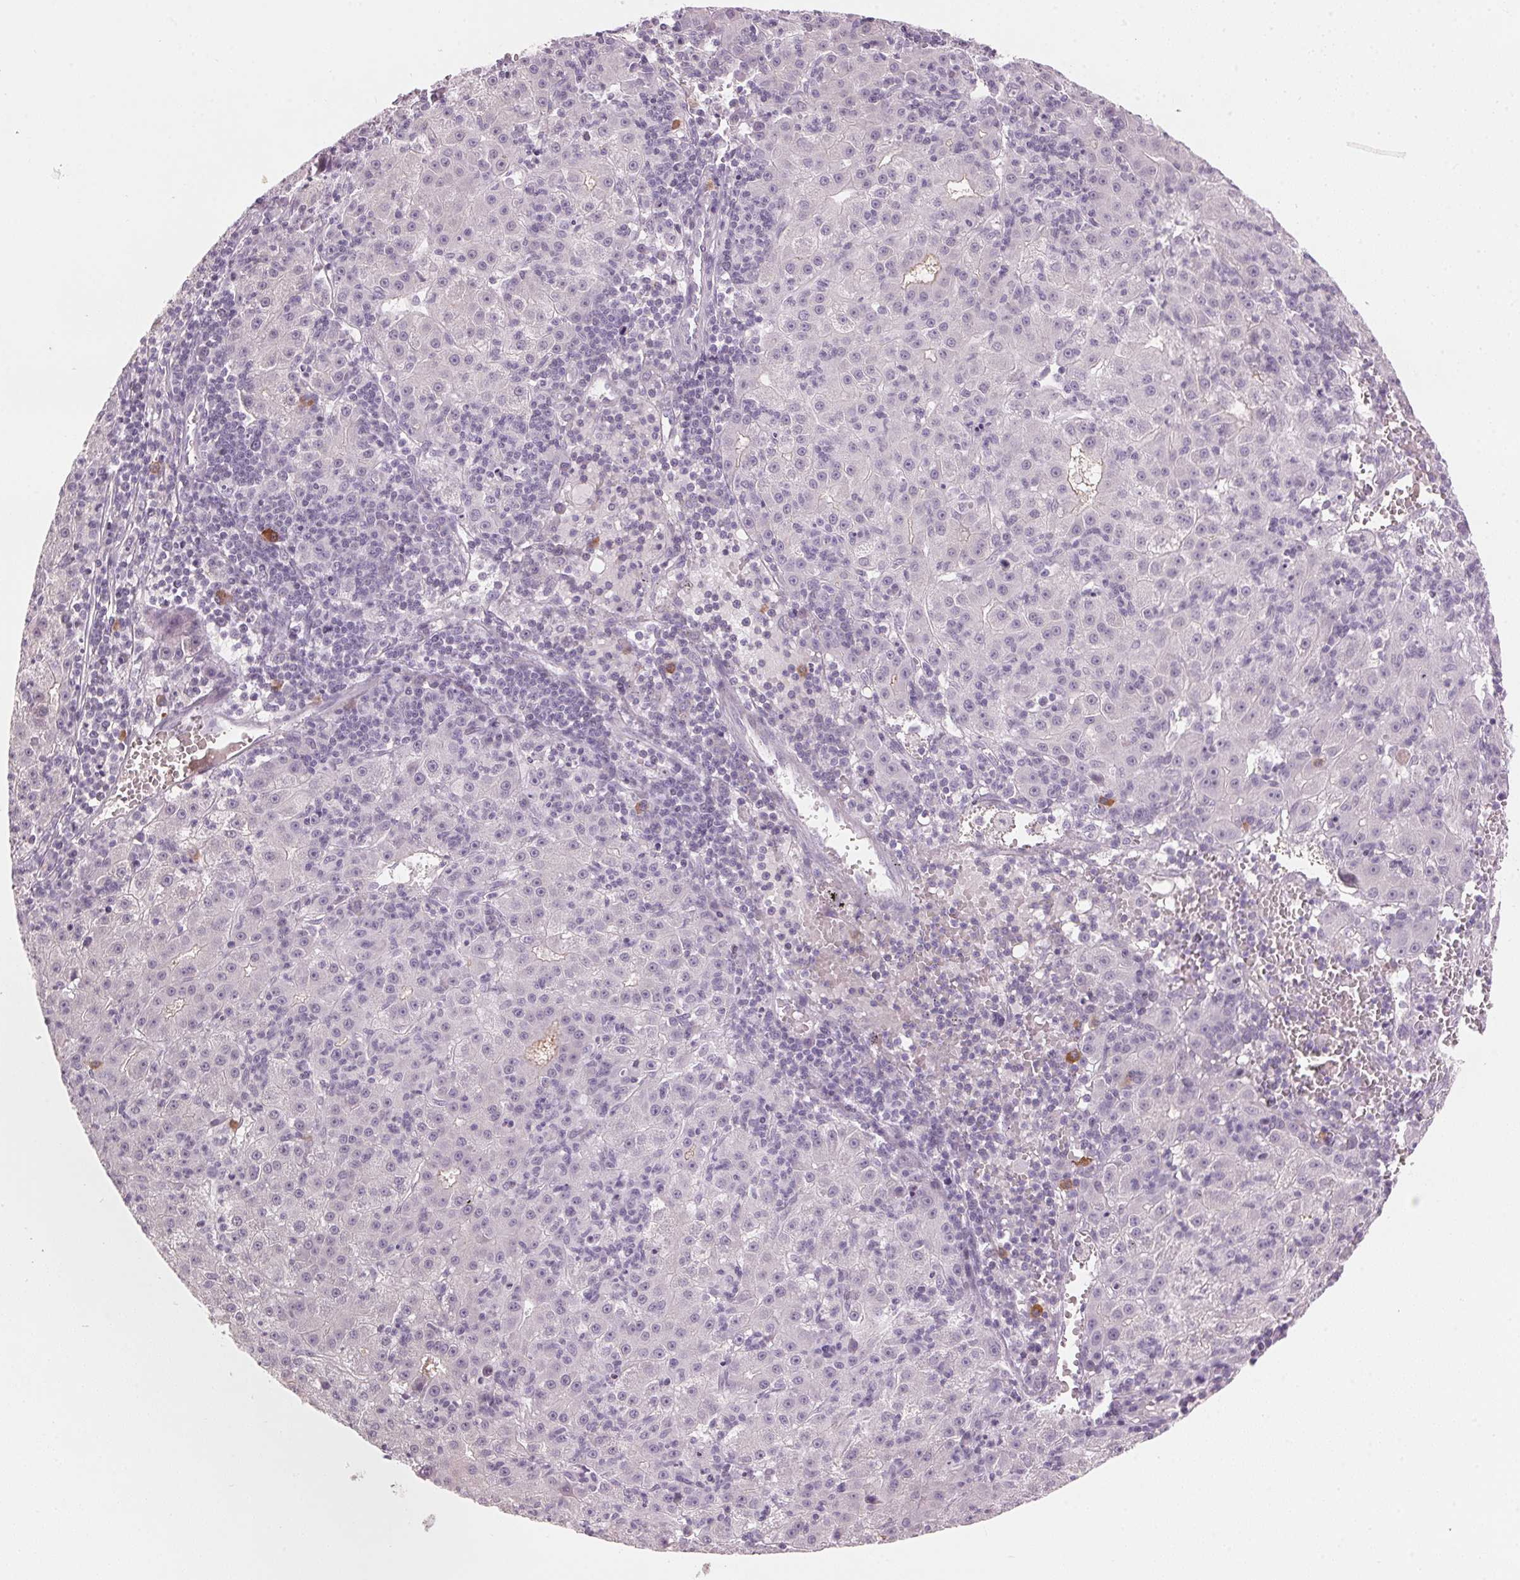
{"staining": {"intensity": "negative", "quantity": "none", "location": "none"}, "tissue": "liver cancer", "cell_type": "Tumor cells", "image_type": "cancer", "snomed": [{"axis": "morphology", "description": "Carcinoma, Hepatocellular, NOS"}, {"axis": "topography", "description": "Liver"}], "caption": "This is a image of immunohistochemistry staining of liver cancer (hepatocellular carcinoma), which shows no expression in tumor cells.", "gene": "SCTR", "patient": {"sex": "male", "age": 76}}